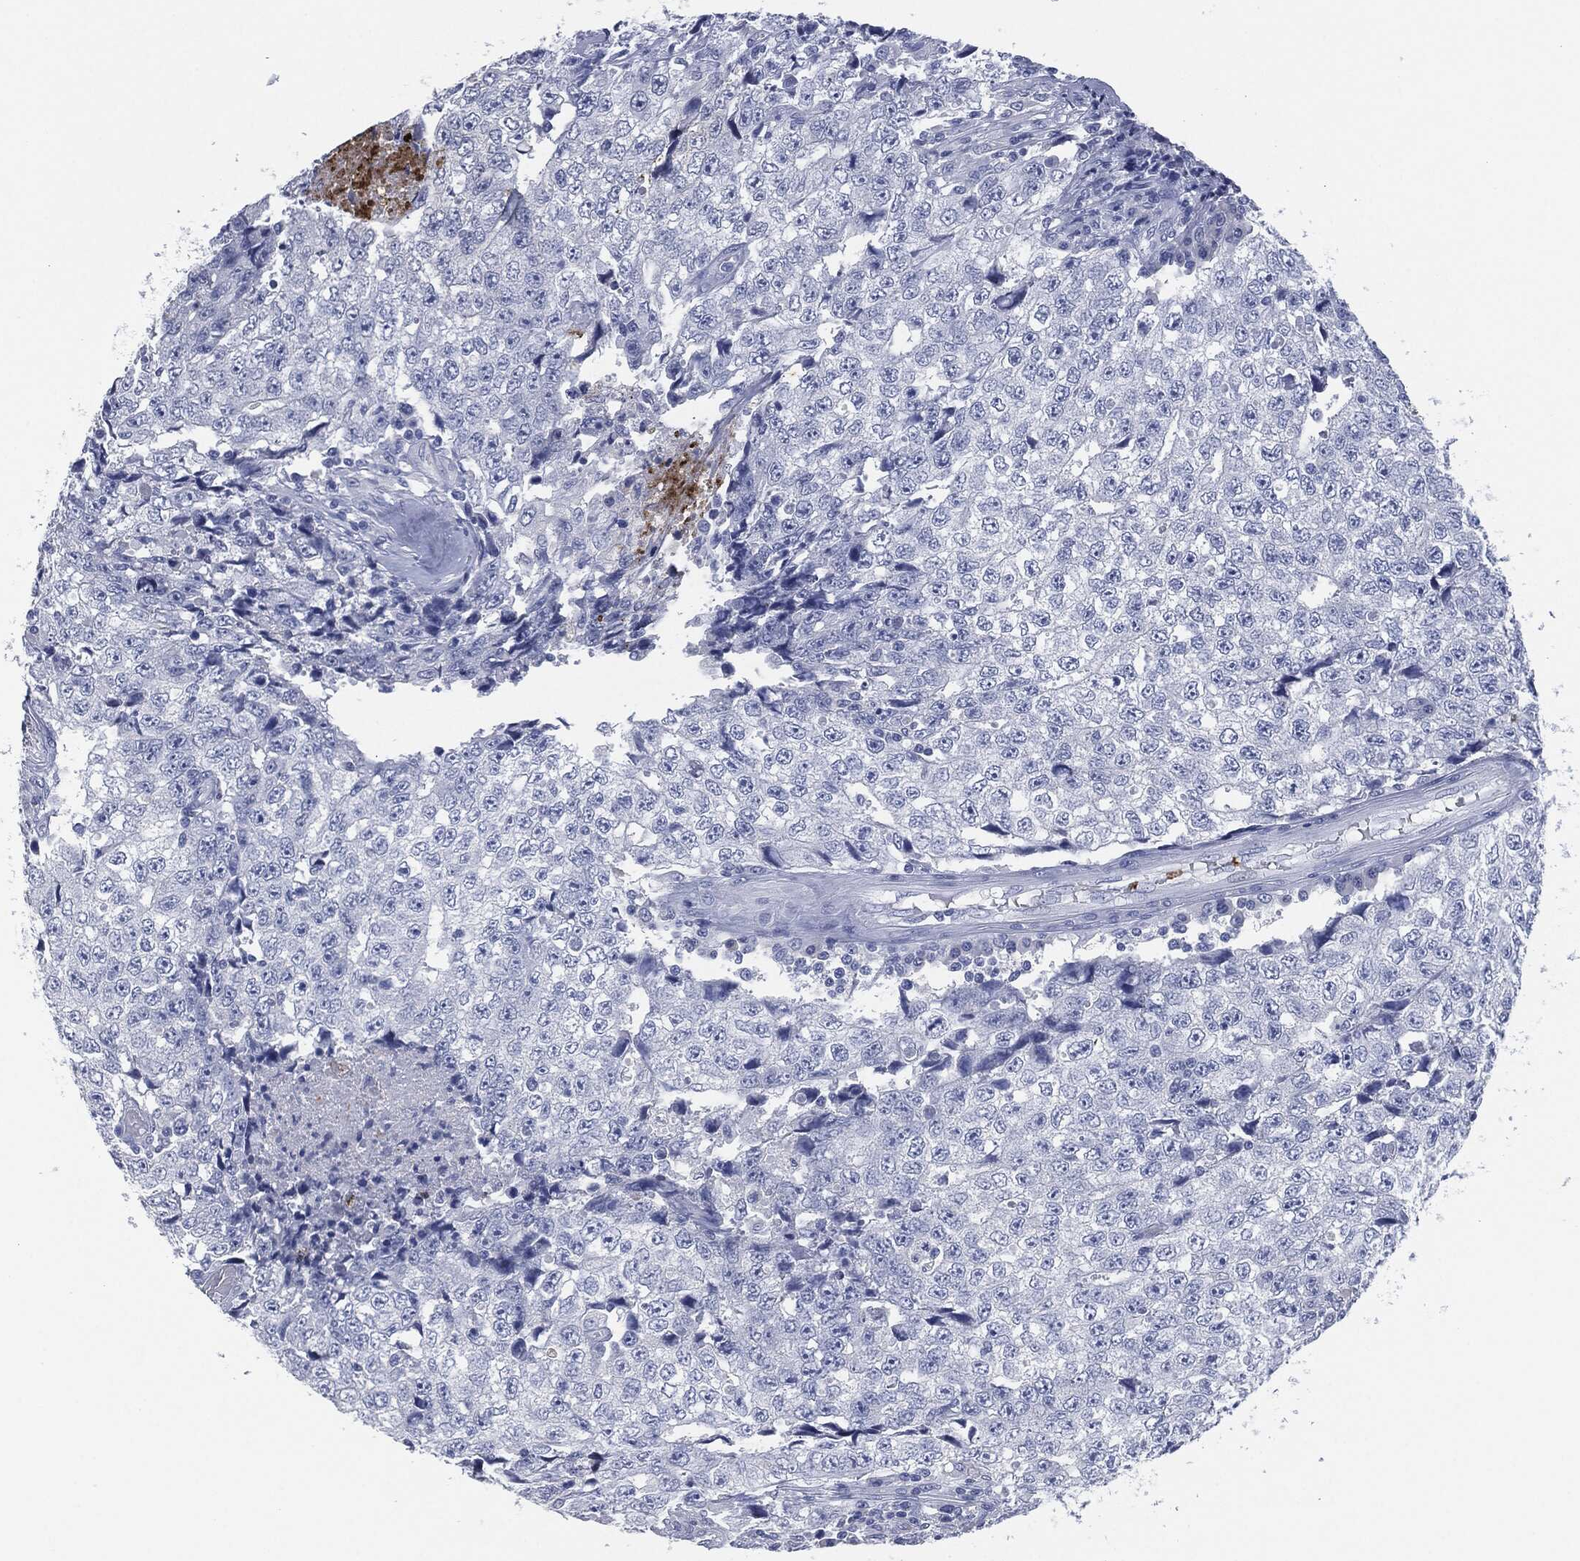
{"staining": {"intensity": "negative", "quantity": "none", "location": "none"}, "tissue": "testis cancer", "cell_type": "Tumor cells", "image_type": "cancer", "snomed": [{"axis": "morphology", "description": "Necrosis, NOS"}, {"axis": "morphology", "description": "Carcinoma, Embryonal, NOS"}, {"axis": "topography", "description": "Testis"}], "caption": "Immunohistochemistry image of neoplastic tissue: testis cancer stained with DAB shows no significant protein staining in tumor cells.", "gene": "CEACAM8", "patient": {"sex": "male", "age": 19}}